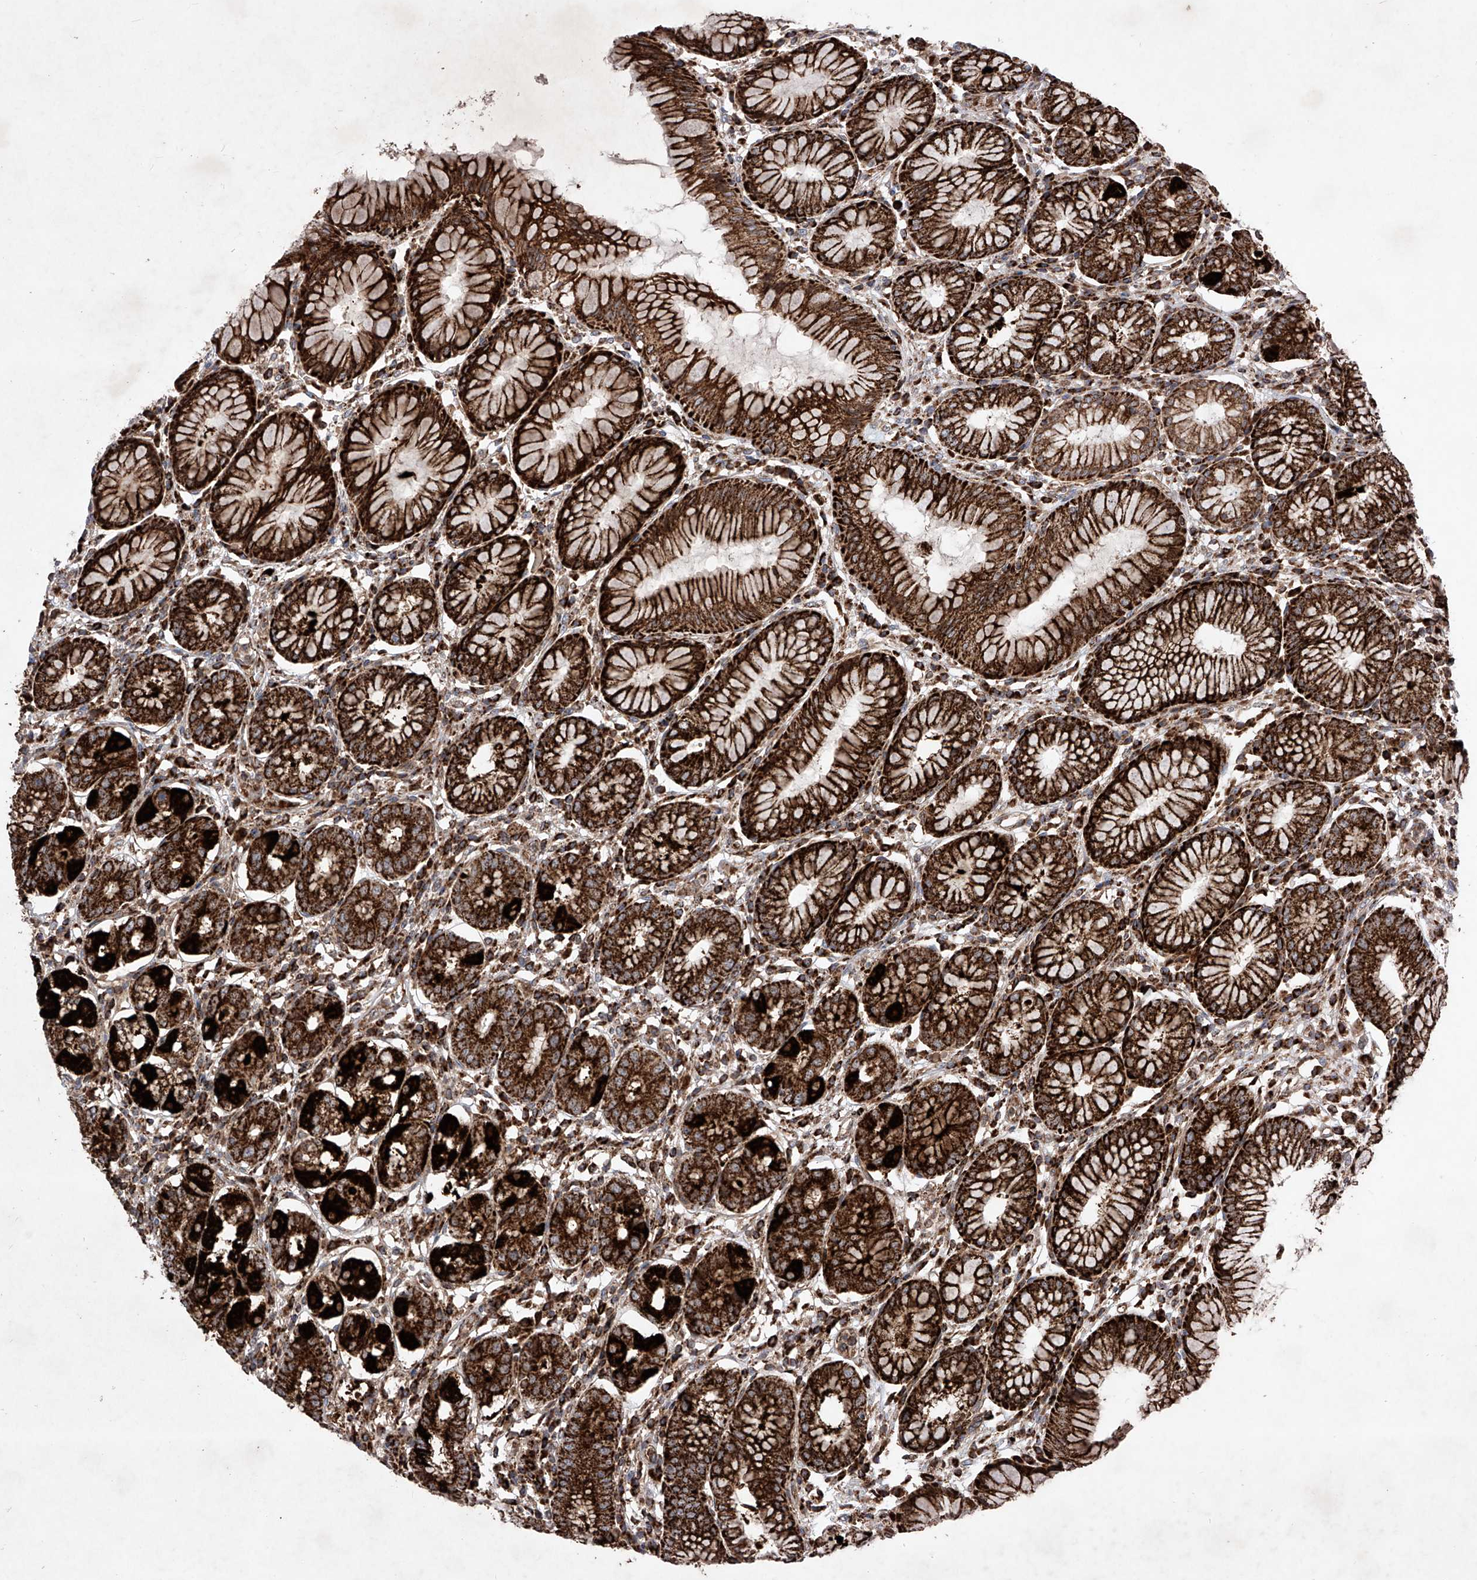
{"staining": {"intensity": "strong", "quantity": ">75%", "location": "cytoplasmic/membranous"}, "tissue": "stomach", "cell_type": "Glandular cells", "image_type": "normal", "snomed": [{"axis": "morphology", "description": "Normal tissue, NOS"}, {"axis": "topography", "description": "Stomach, lower"}], "caption": "High-magnification brightfield microscopy of normal stomach stained with DAB (brown) and counterstained with hematoxylin (blue). glandular cells exhibit strong cytoplasmic/membranous staining is seen in approximately>75% of cells.", "gene": "SEMA6A", "patient": {"sex": "female", "age": 56}}